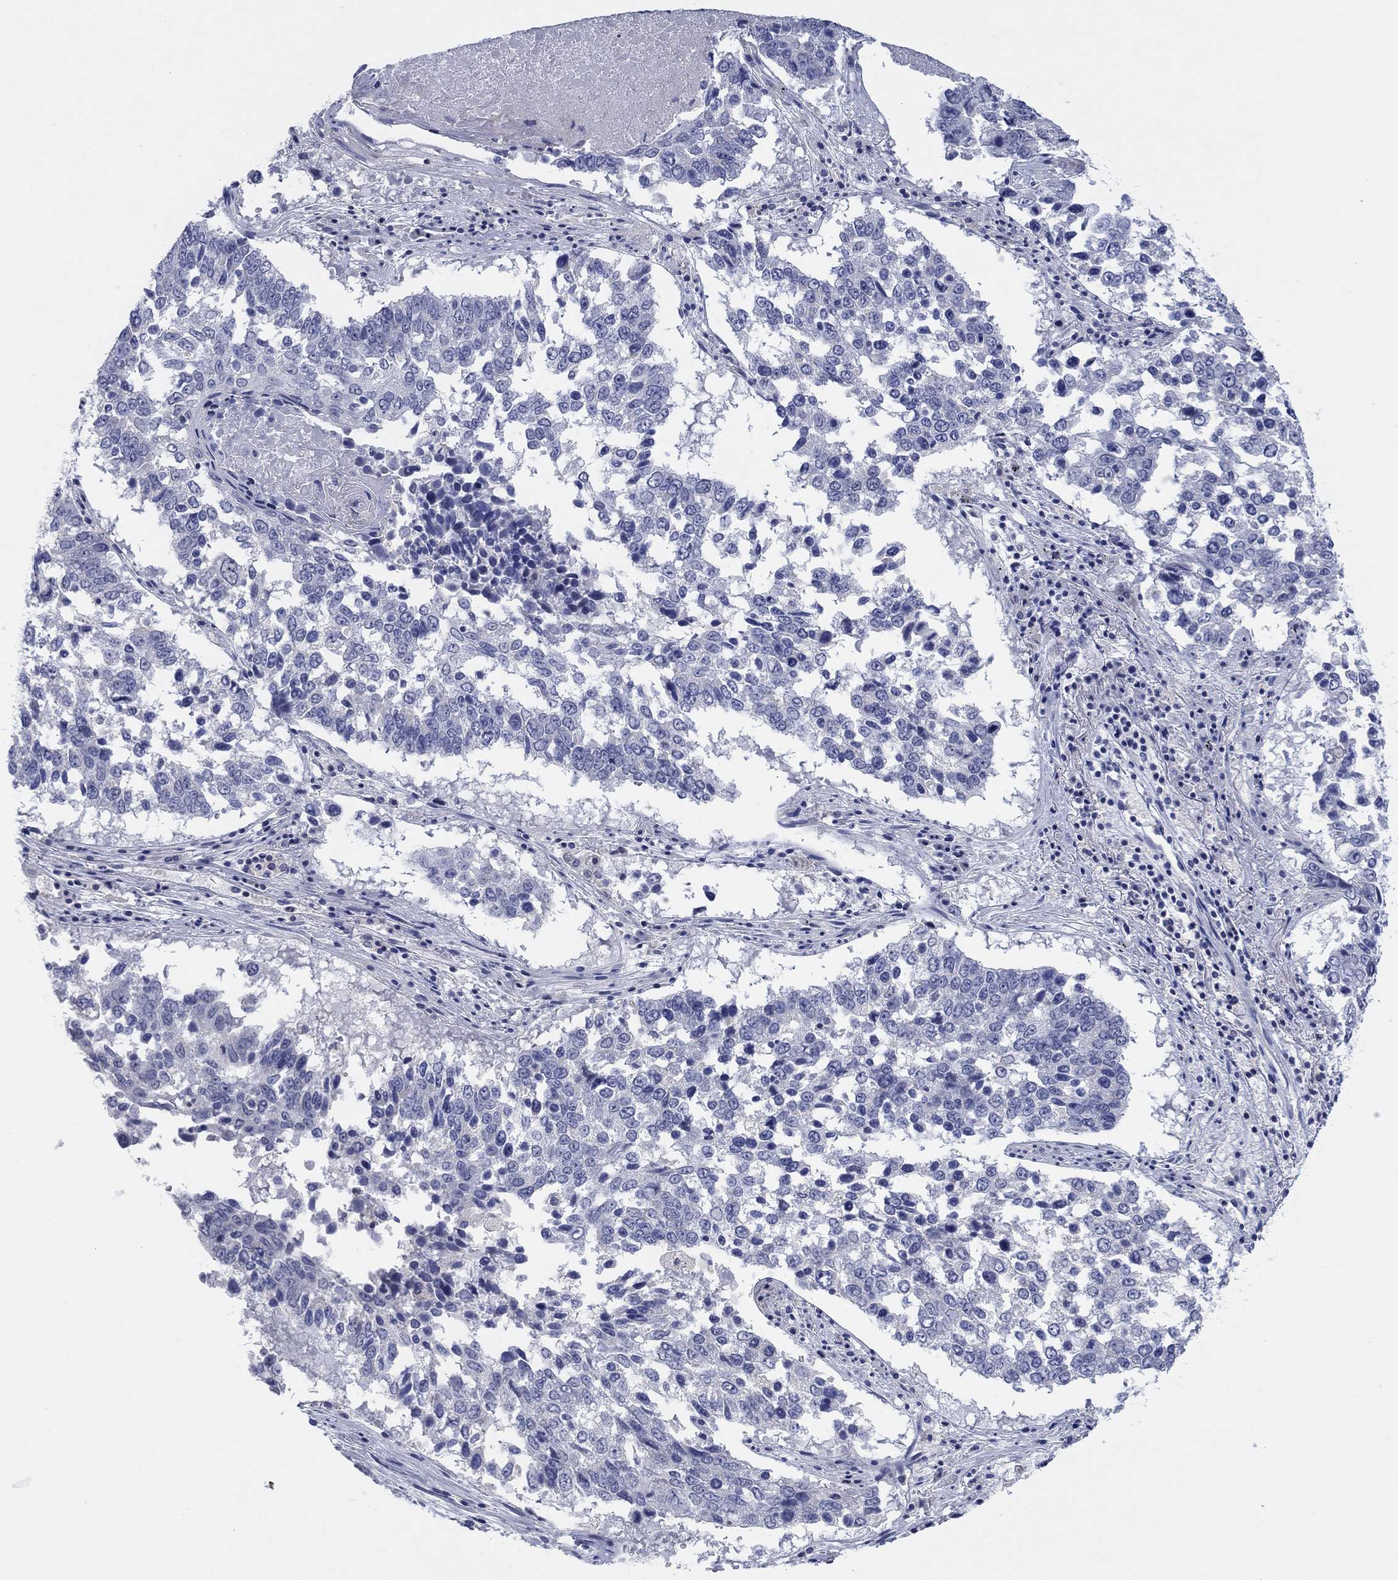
{"staining": {"intensity": "negative", "quantity": "none", "location": "none"}, "tissue": "lung cancer", "cell_type": "Tumor cells", "image_type": "cancer", "snomed": [{"axis": "morphology", "description": "Squamous cell carcinoma, NOS"}, {"axis": "topography", "description": "Lung"}], "caption": "Immunohistochemical staining of lung squamous cell carcinoma exhibits no significant staining in tumor cells.", "gene": "FER1L6", "patient": {"sex": "male", "age": 82}}